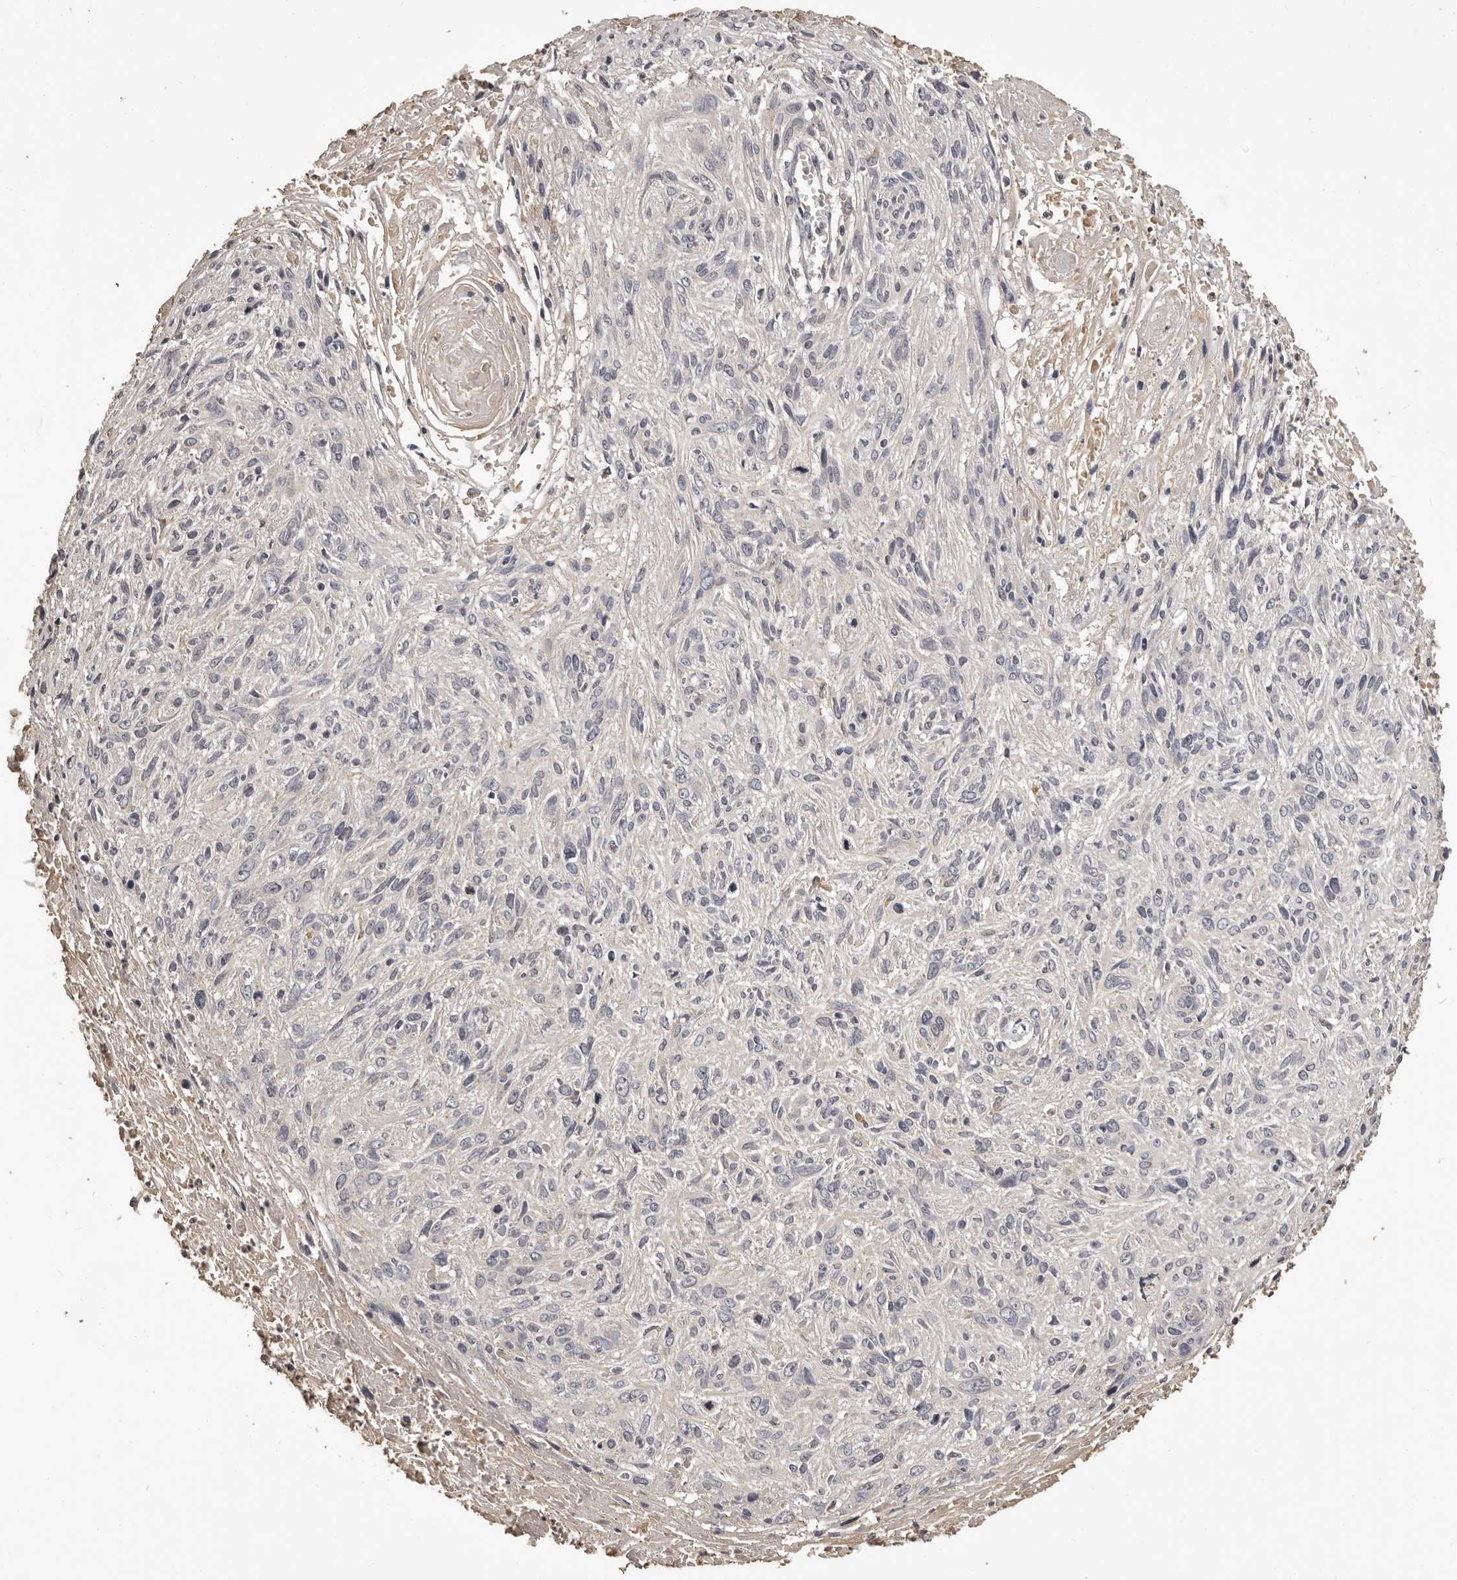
{"staining": {"intensity": "negative", "quantity": "none", "location": "none"}, "tissue": "cervical cancer", "cell_type": "Tumor cells", "image_type": "cancer", "snomed": [{"axis": "morphology", "description": "Squamous cell carcinoma, NOS"}, {"axis": "topography", "description": "Cervix"}], "caption": "IHC photomicrograph of human cervical cancer stained for a protein (brown), which exhibits no staining in tumor cells. (DAB immunohistochemistry (IHC), high magnification).", "gene": "MGAT5", "patient": {"sex": "female", "age": 51}}